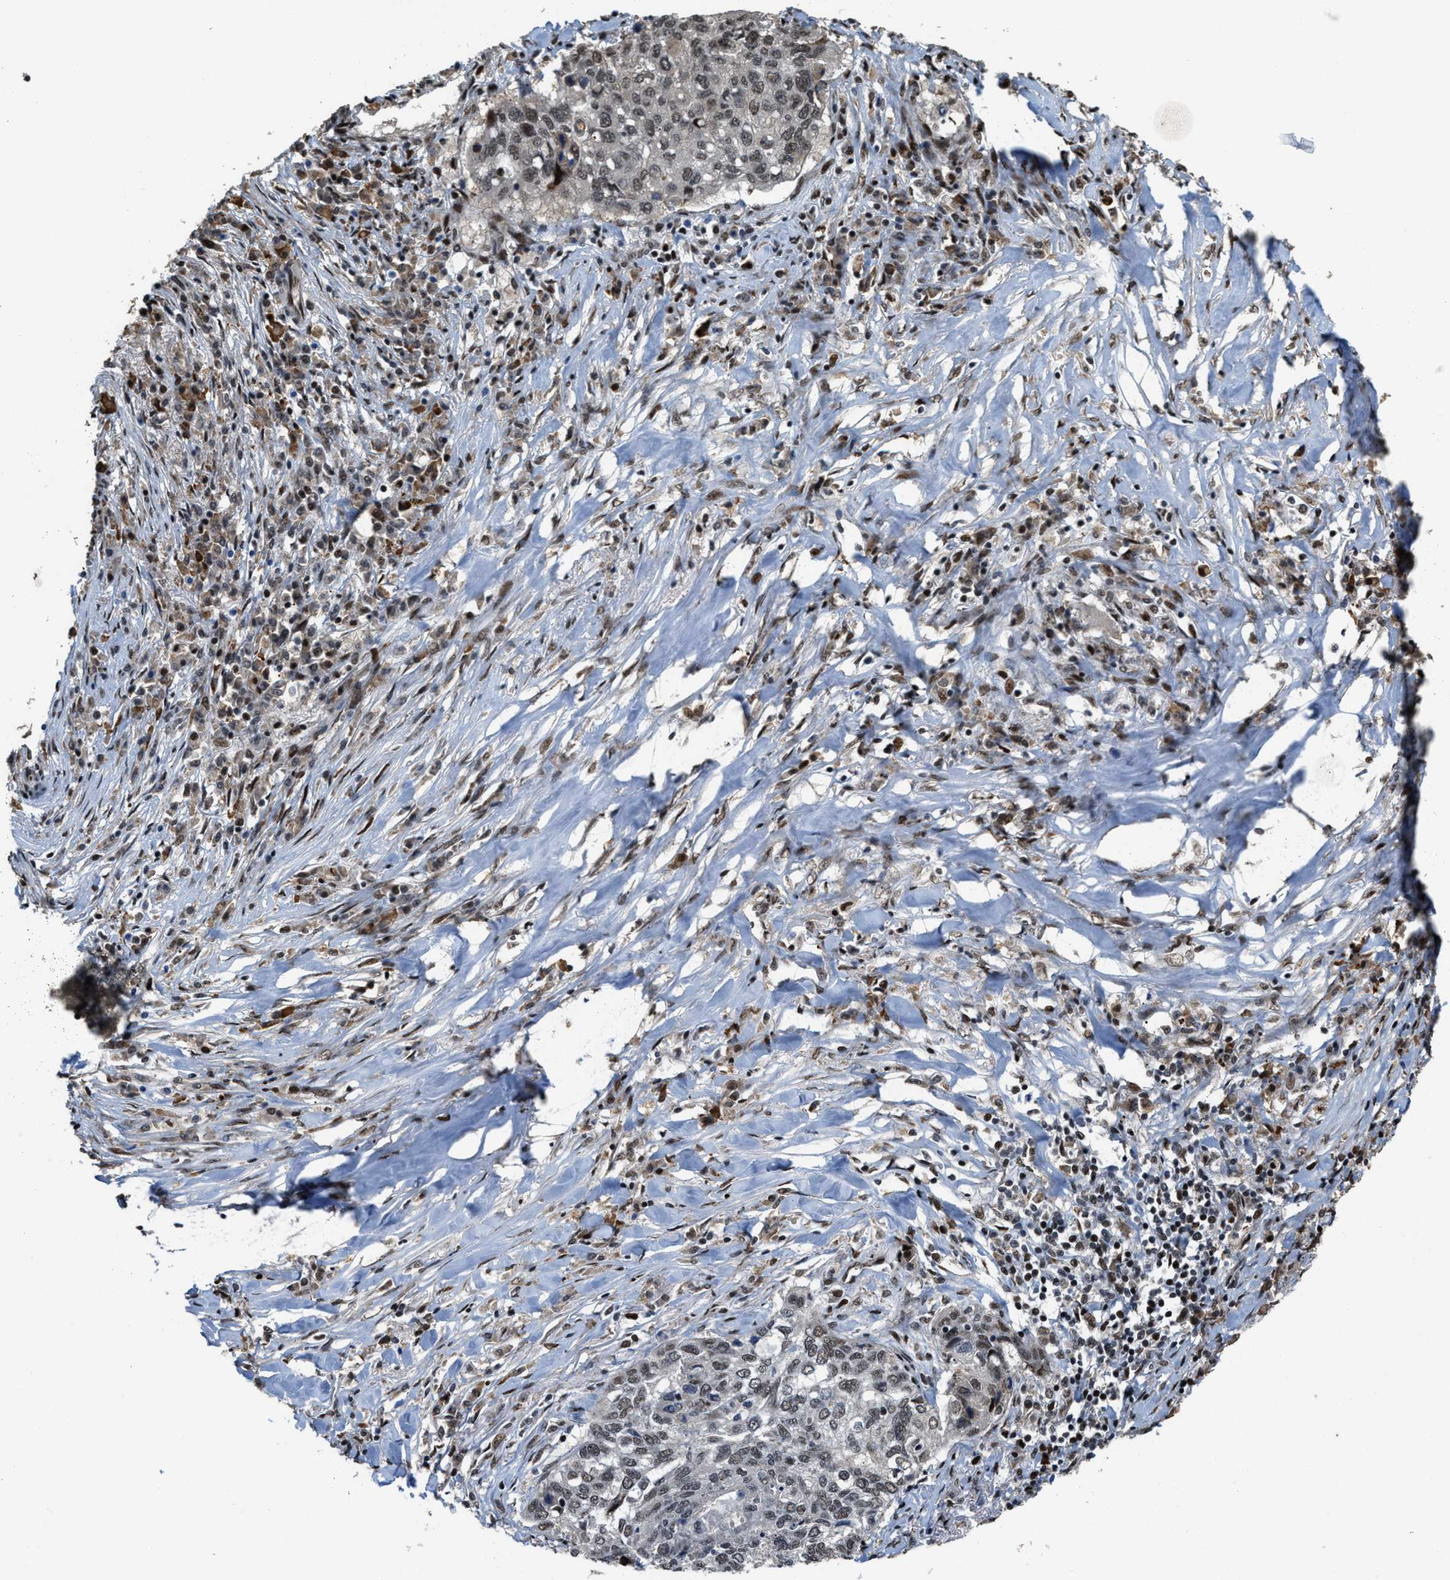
{"staining": {"intensity": "weak", "quantity": "<25%", "location": "nuclear"}, "tissue": "lung cancer", "cell_type": "Tumor cells", "image_type": "cancer", "snomed": [{"axis": "morphology", "description": "Squamous cell carcinoma, NOS"}, {"axis": "topography", "description": "Lung"}], "caption": "Immunohistochemistry of human lung cancer displays no expression in tumor cells. The staining was performed using DAB to visualize the protein expression in brown, while the nuclei were stained in blue with hematoxylin (Magnification: 20x).", "gene": "SERTAD2", "patient": {"sex": "female", "age": 63}}